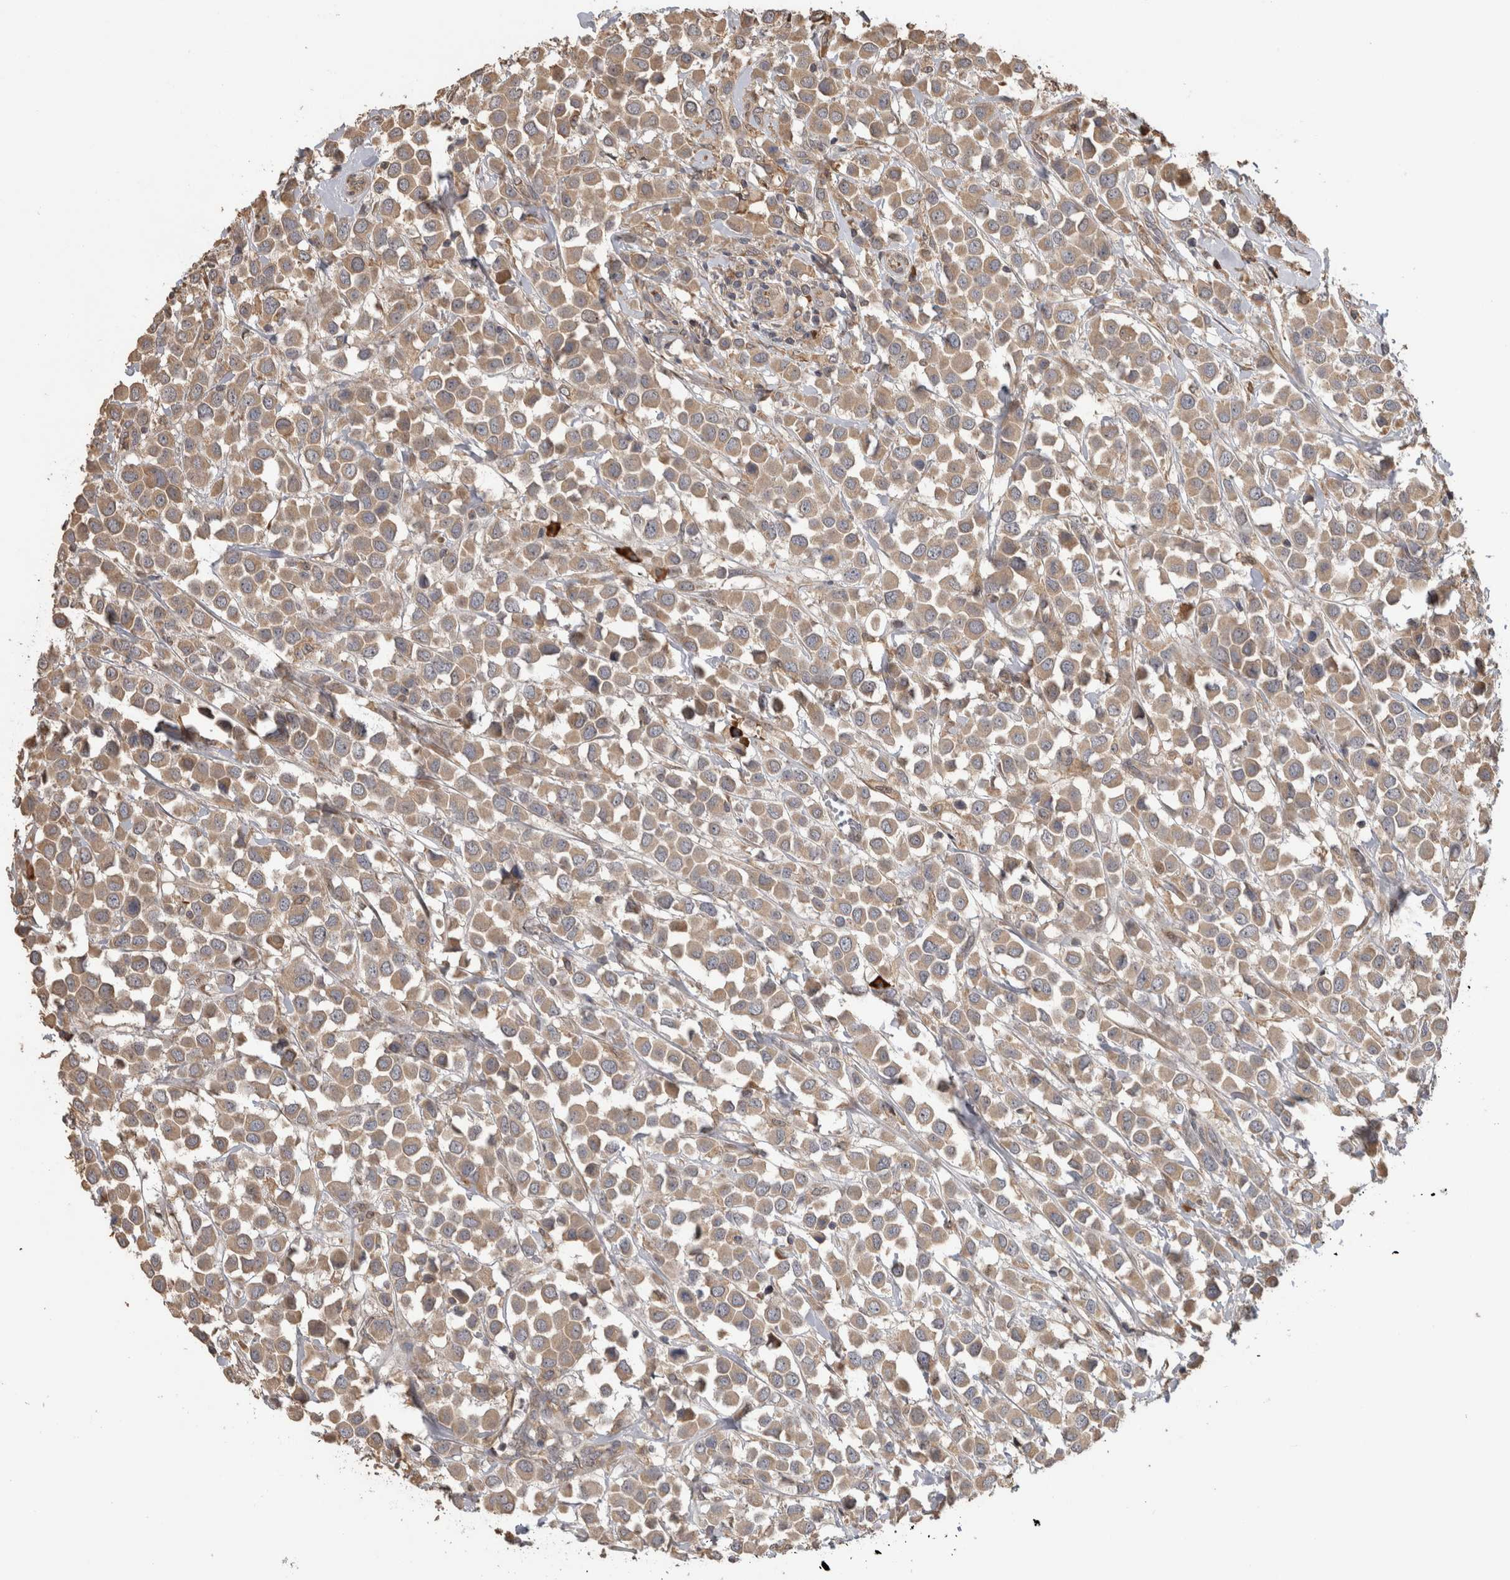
{"staining": {"intensity": "weak", "quantity": ">75%", "location": "cytoplasmic/membranous"}, "tissue": "breast cancer", "cell_type": "Tumor cells", "image_type": "cancer", "snomed": [{"axis": "morphology", "description": "Duct carcinoma"}, {"axis": "topography", "description": "Breast"}], "caption": "Breast cancer stained for a protein displays weak cytoplasmic/membranous positivity in tumor cells. The staining was performed using DAB (3,3'-diaminobenzidine) to visualize the protein expression in brown, while the nuclei were stained in blue with hematoxylin (Magnification: 20x).", "gene": "TBCE", "patient": {"sex": "female", "age": 61}}